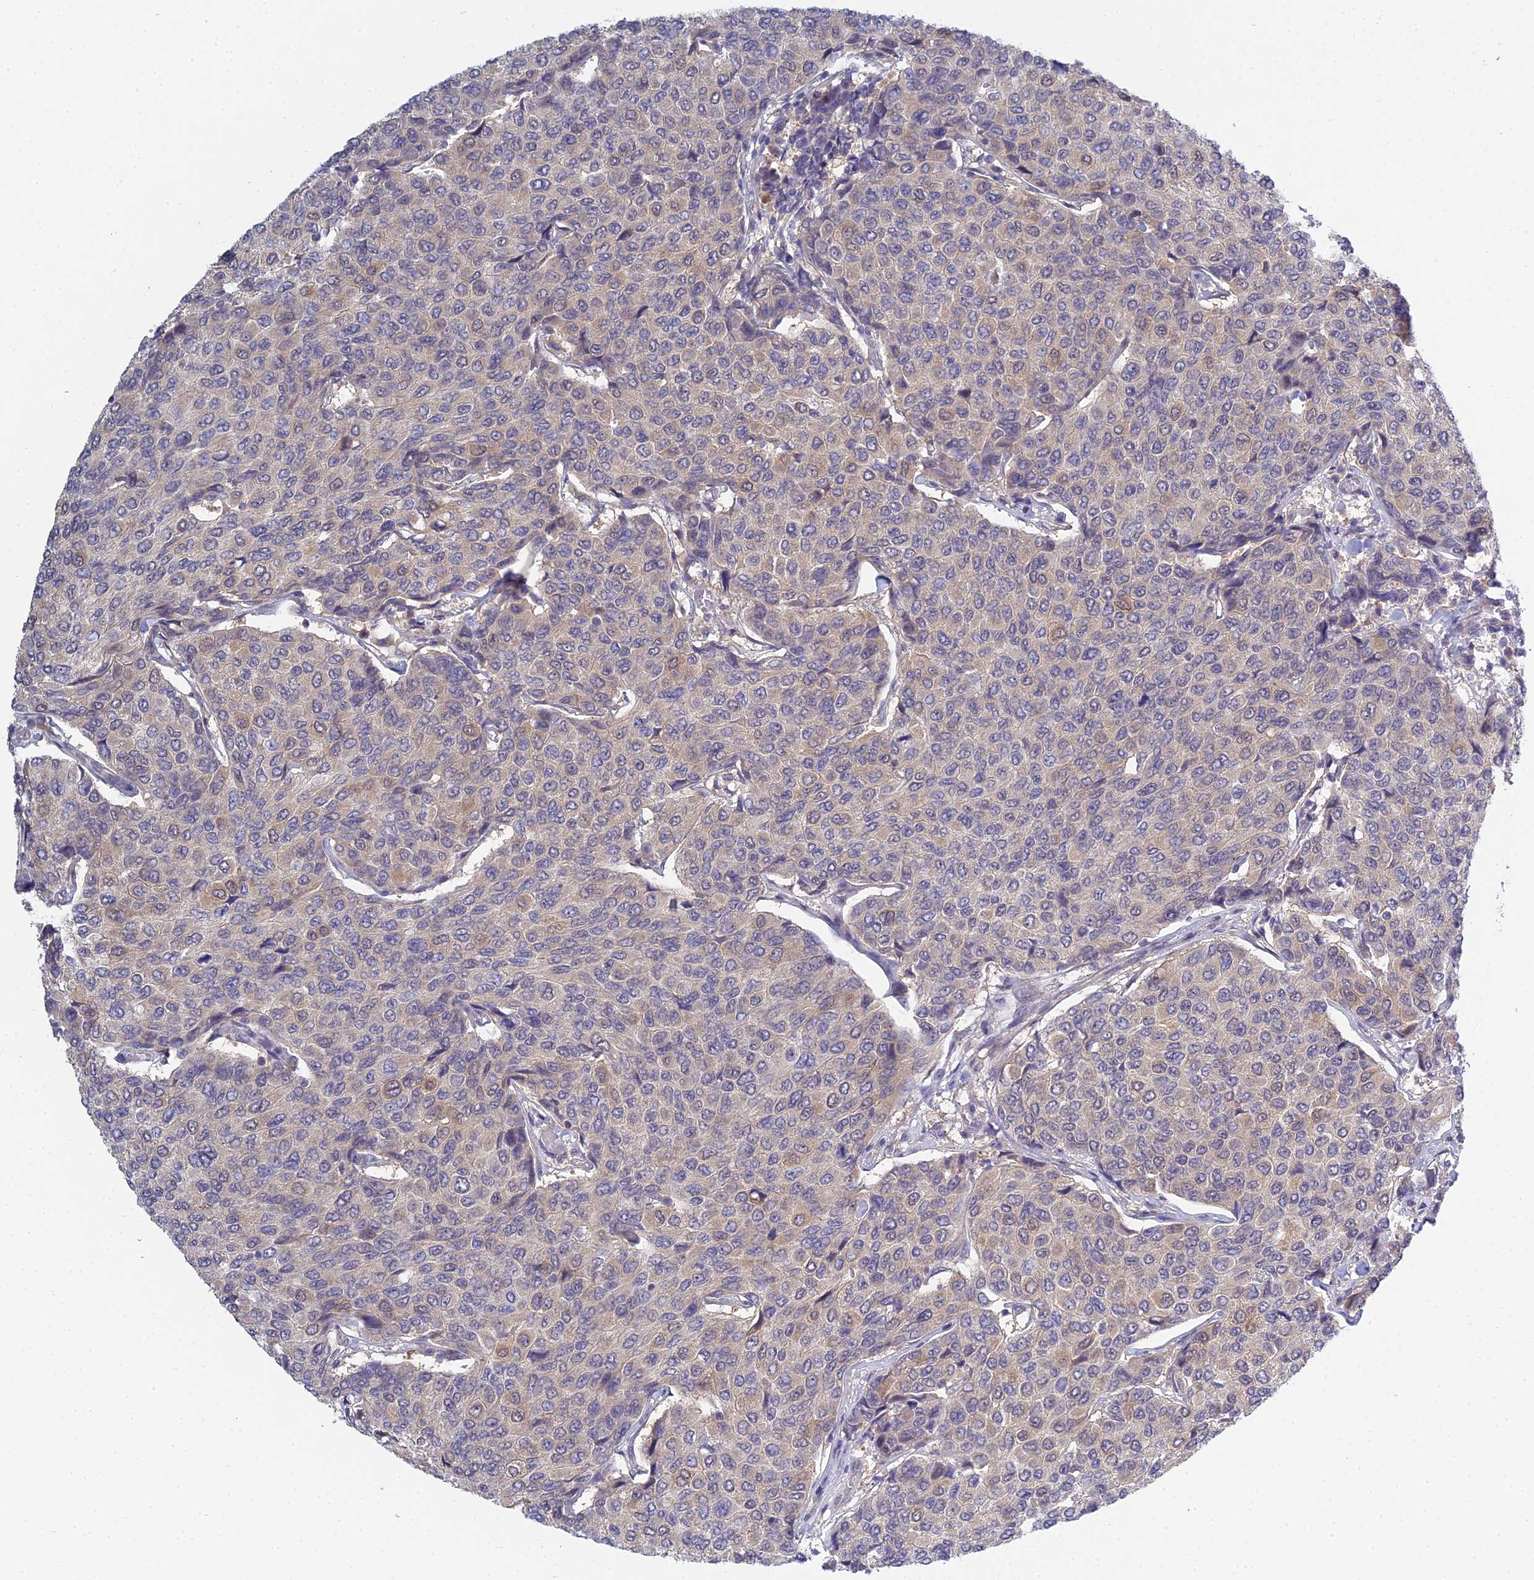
{"staining": {"intensity": "negative", "quantity": "none", "location": "none"}, "tissue": "breast cancer", "cell_type": "Tumor cells", "image_type": "cancer", "snomed": [{"axis": "morphology", "description": "Duct carcinoma"}, {"axis": "topography", "description": "Breast"}], "caption": "Tumor cells show no significant positivity in breast infiltrating ductal carcinoma.", "gene": "METTL26", "patient": {"sex": "female", "age": 55}}